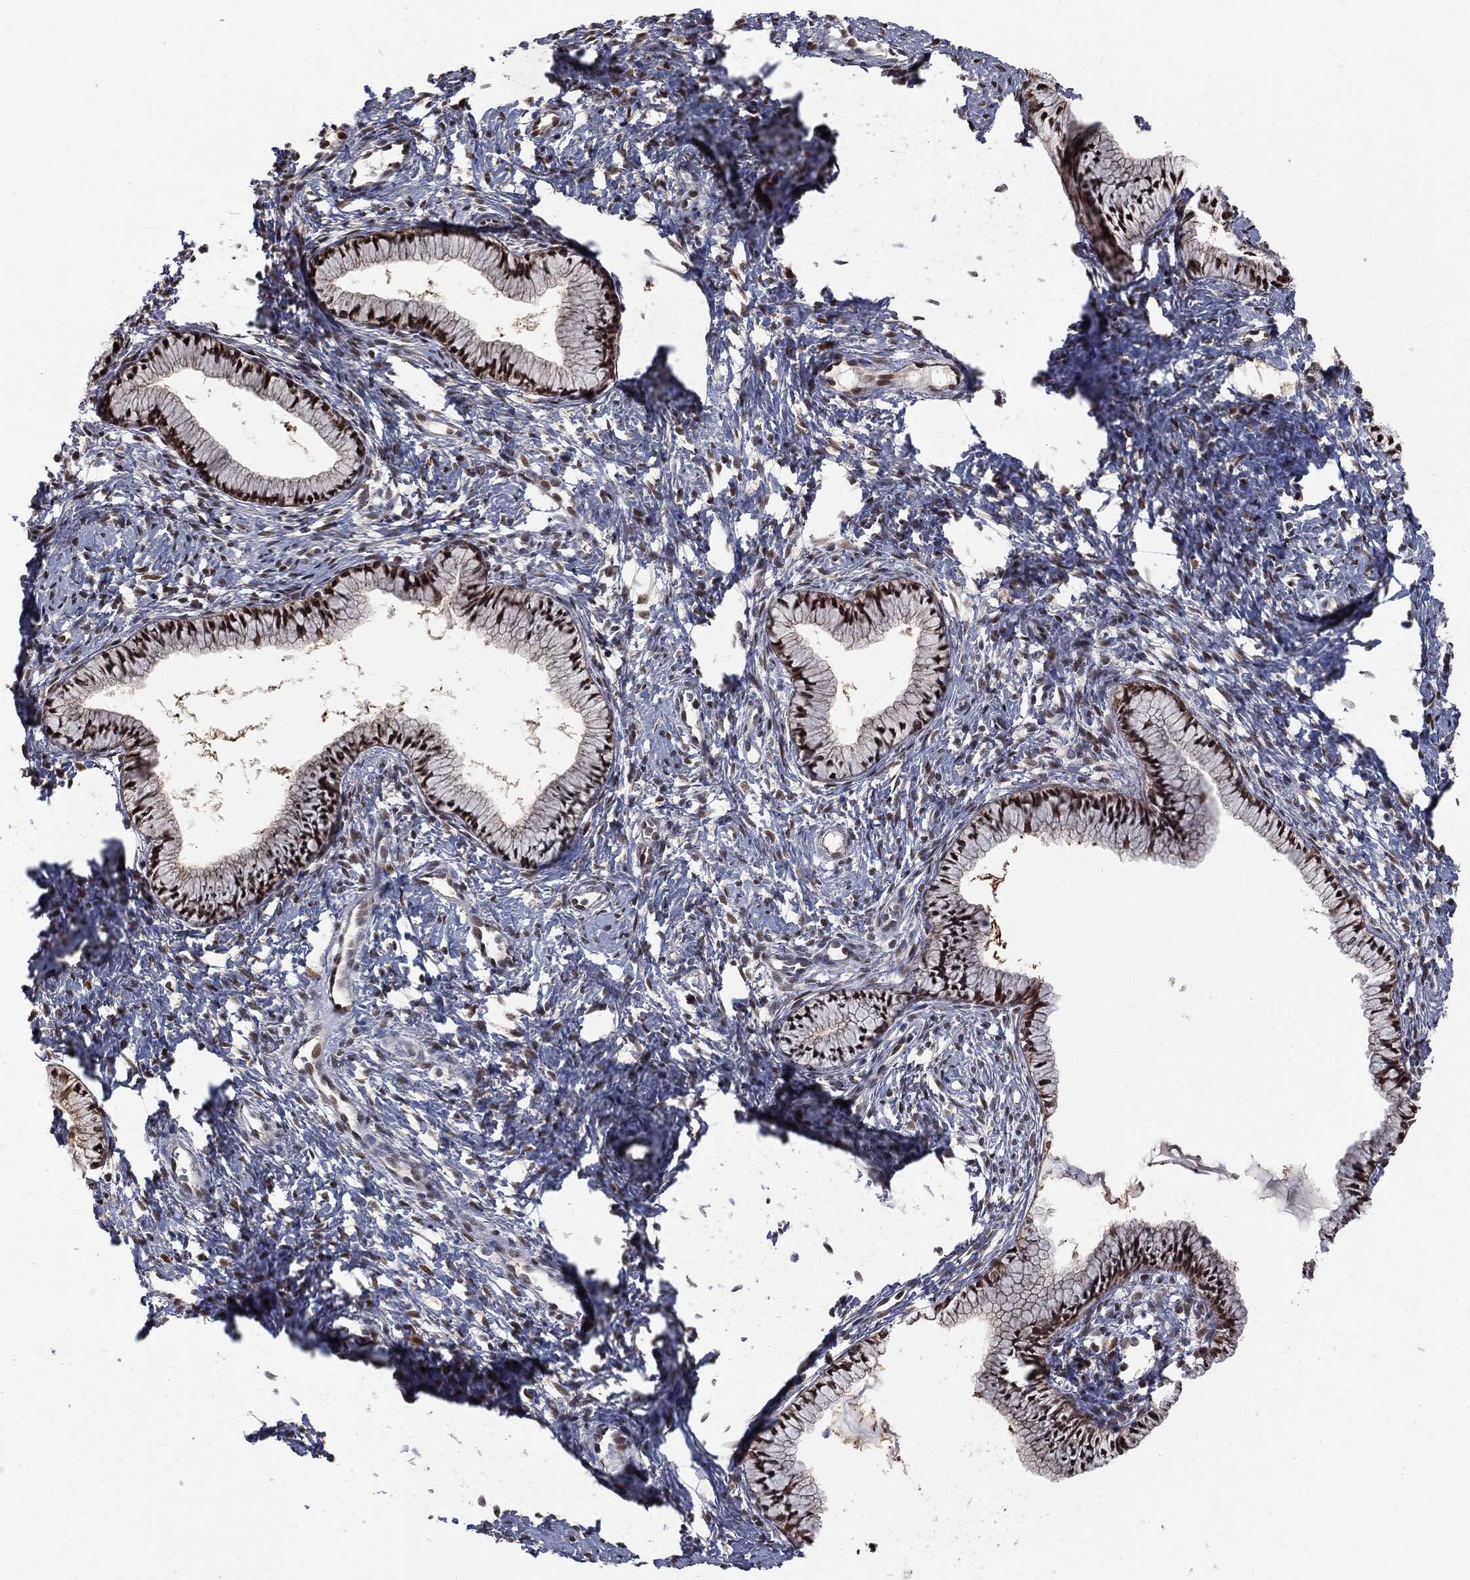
{"staining": {"intensity": "strong", "quantity": ">75%", "location": "nuclear"}, "tissue": "cervix", "cell_type": "Glandular cells", "image_type": "normal", "snomed": [{"axis": "morphology", "description": "Normal tissue, NOS"}, {"axis": "topography", "description": "Cervix"}], "caption": "Cervix stained with DAB (3,3'-diaminobenzidine) IHC shows high levels of strong nuclear staining in about >75% of glandular cells.", "gene": "SHLD2", "patient": {"sex": "female", "age": 39}}